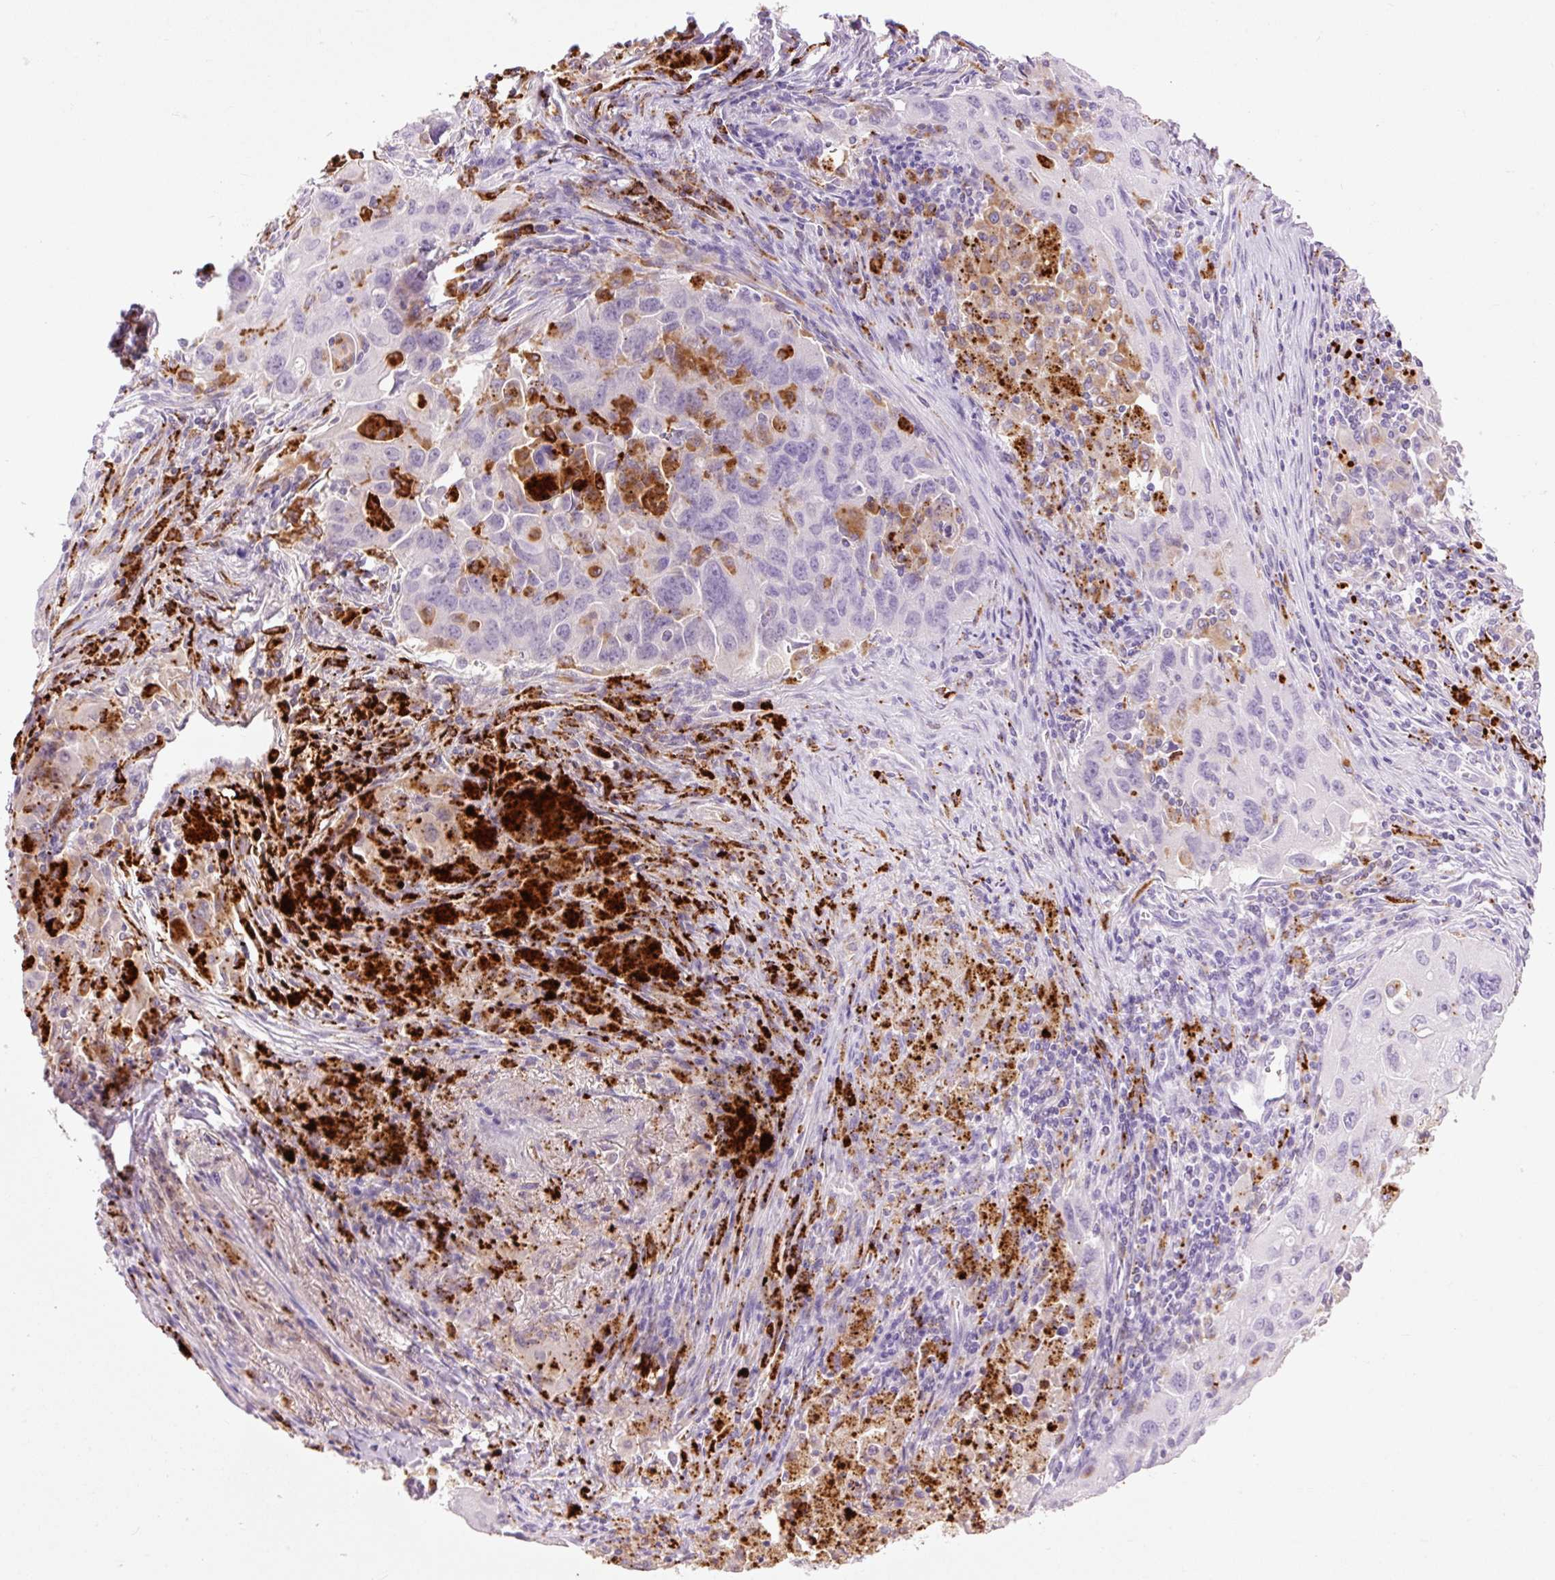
{"staining": {"intensity": "negative", "quantity": "none", "location": "none"}, "tissue": "lung cancer", "cell_type": "Tumor cells", "image_type": "cancer", "snomed": [{"axis": "morphology", "description": "Adenocarcinoma, NOS"}, {"axis": "morphology", "description": "Adenocarcinoma, metastatic, NOS"}, {"axis": "topography", "description": "Lymph node"}, {"axis": "topography", "description": "Lung"}], "caption": "Image shows no protein staining in tumor cells of lung cancer (adenocarcinoma) tissue.", "gene": "LYZ", "patient": {"sex": "female", "age": 42}}